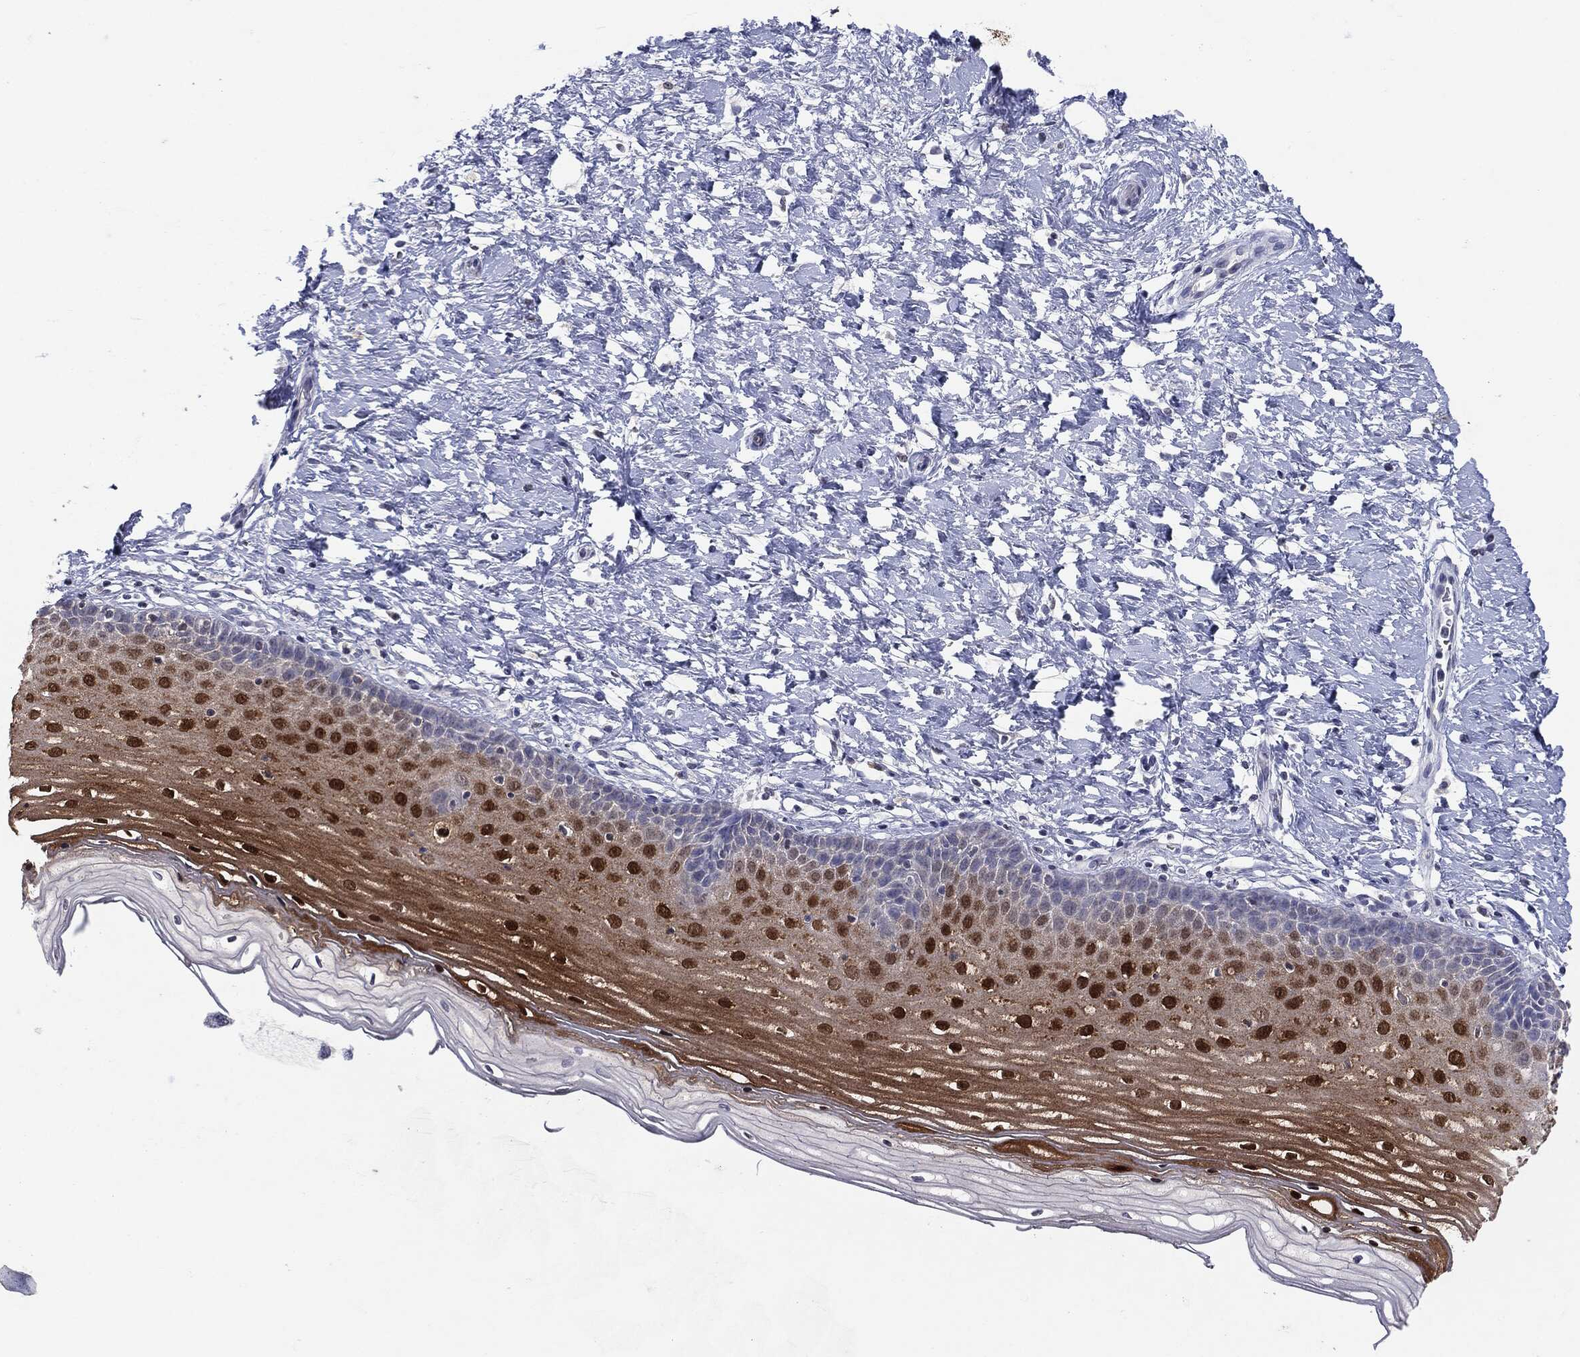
{"staining": {"intensity": "moderate", "quantity": "<25%", "location": "cytoplasmic/membranous,nuclear"}, "tissue": "cervix", "cell_type": "Glandular cells", "image_type": "normal", "snomed": [{"axis": "morphology", "description": "Normal tissue, NOS"}, {"axis": "topography", "description": "Cervix"}], "caption": "IHC (DAB (3,3'-diaminobenzidine)) staining of benign cervix exhibits moderate cytoplasmic/membranous,nuclear protein expression in about <25% of glandular cells.", "gene": "SERPINB4", "patient": {"sex": "female", "age": 37}}